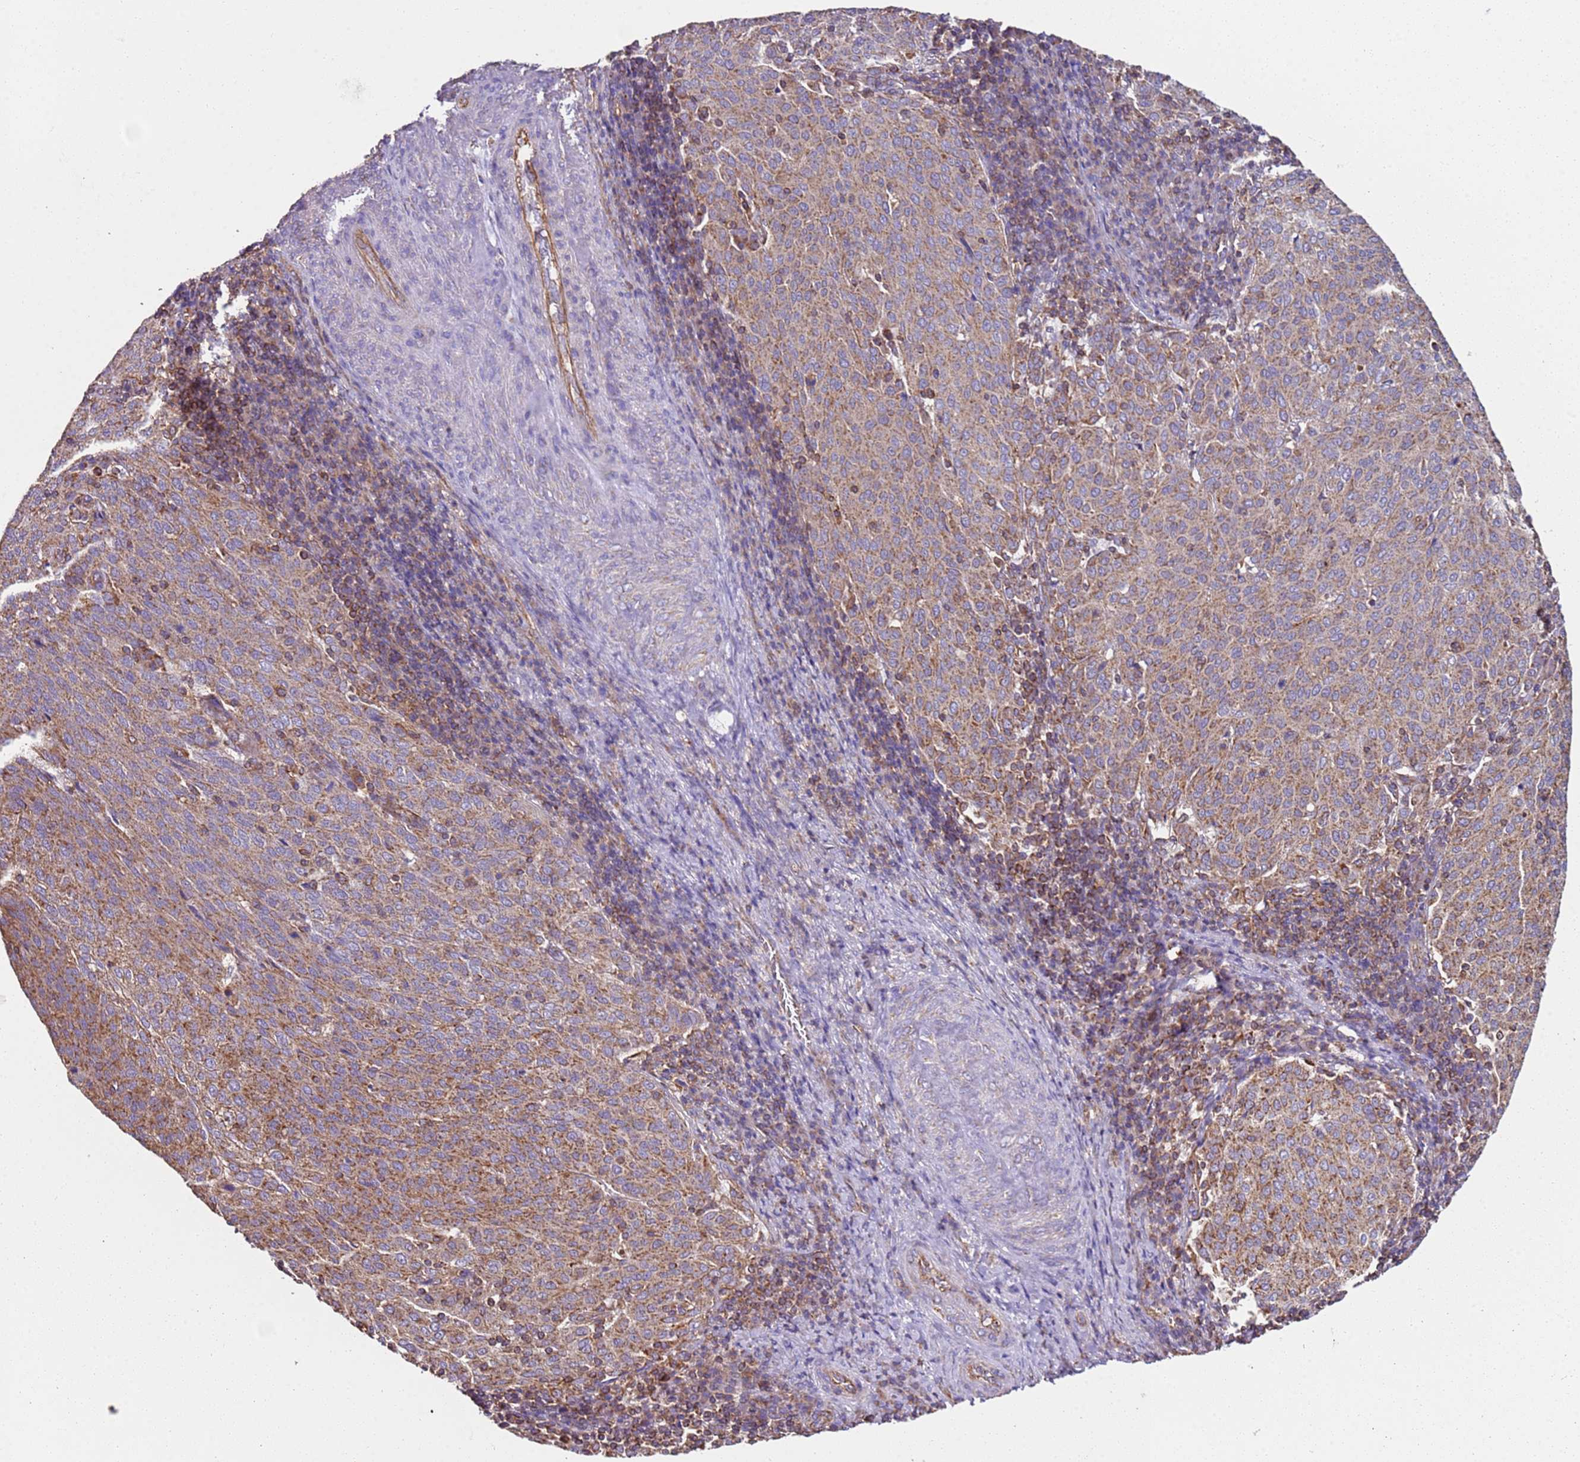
{"staining": {"intensity": "moderate", "quantity": ">75%", "location": "cytoplasmic/membranous"}, "tissue": "cervical cancer", "cell_type": "Tumor cells", "image_type": "cancer", "snomed": [{"axis": "morphology", "description": "Squamous cell carcinoma, NOS"}, {"axis": "topography", "description": "Cervix"}], "caption": "IHC staining of cervical cancer, which shows medium levels of moderate cytoplasmic/membranous expression in approximately >75% of tumor cells indicating moderate cytoplasmic/membranous protein expression. The staining was performed using DAB (3,3'-diaminobenzidine) (brown) for protein detection and nuclei were counterstained in hematoxylin (blue).", "gene": "RMND5A", "patient": {"sex": "female", "age": 46}}